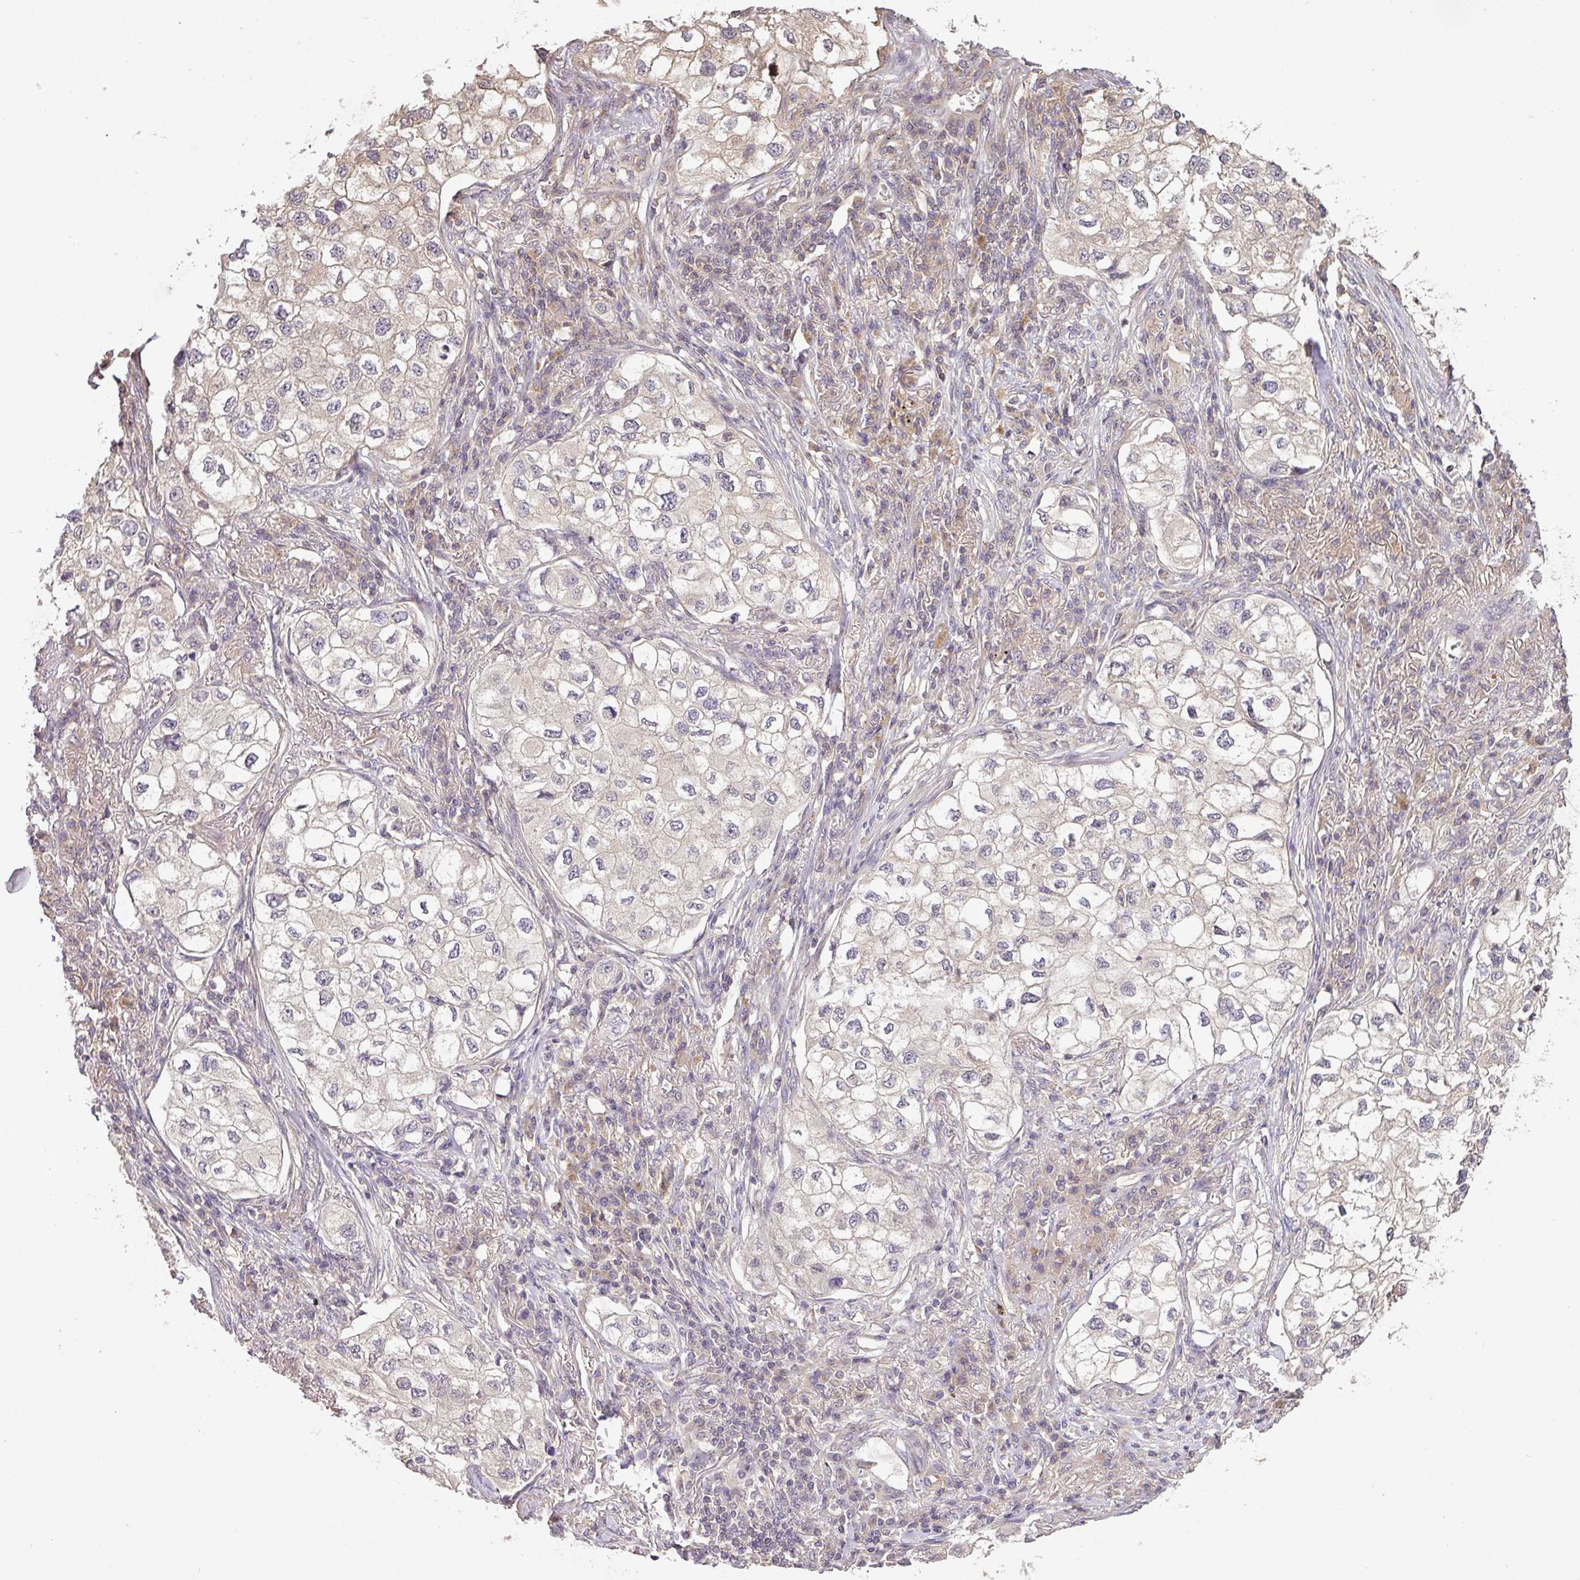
{"staining": {"intensity": "negative", "quantity": "none", "location": "none"}, "tissue": "lung cancer", "cell_type": "Tumor cells", "image_type": "cancer", "snomed": [{"axis": "morphology", "description": "Adenocarcinoma, NOS"}, {"axis": "topography", "description": "Lung"}], "caption": "A photomicrograph of lung cancer (adenocarcinoma) stained for a protein demonstrates no brown staining in tumor cells.", "gene": "TCL1B", "patient": {"sex": "male", "age": 63}}